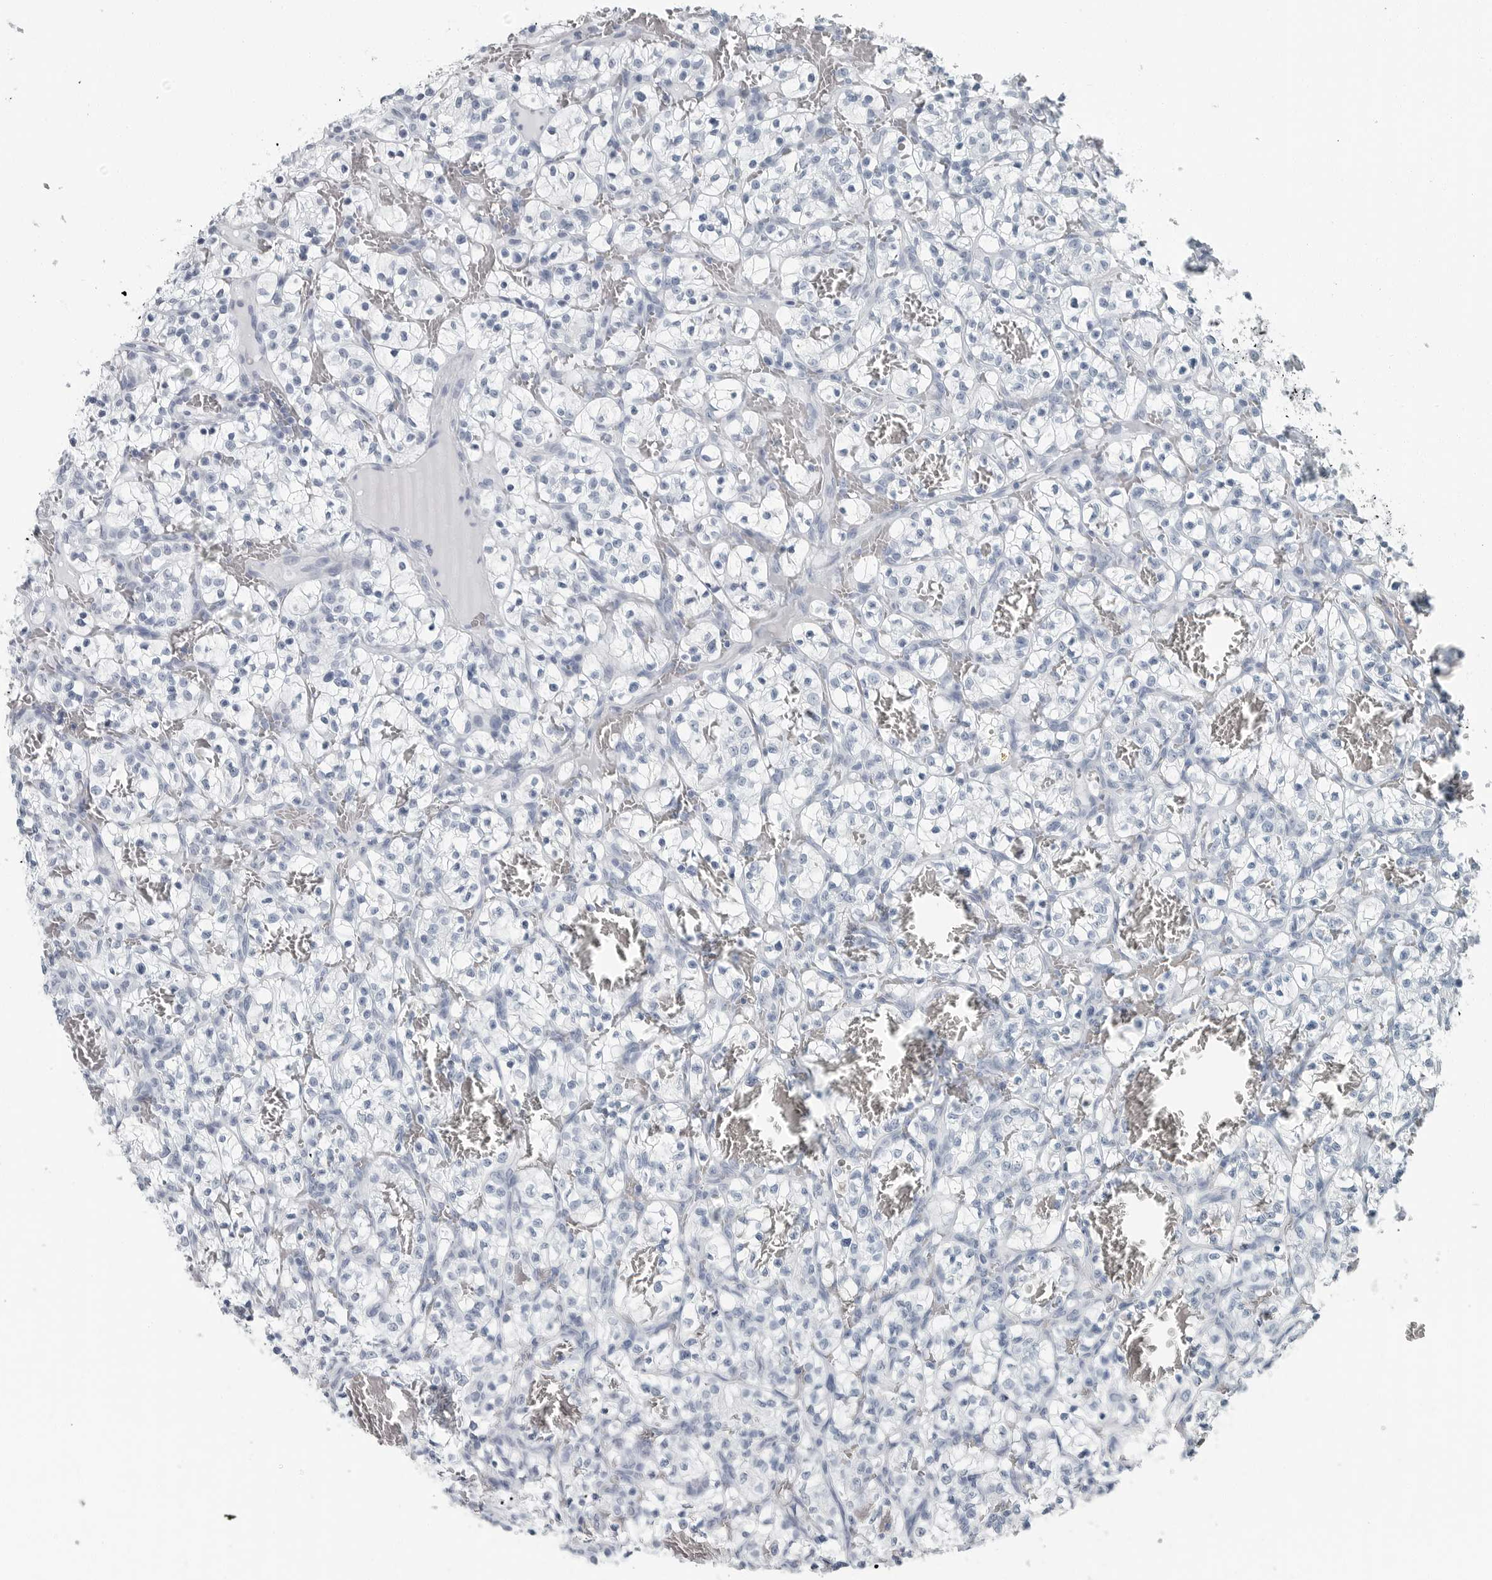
{"staining": {"intensity": "negative", "quantity": "none", "location": "none"}, "tissue": "renal cancer", "cell_type": "Tumor cells", "image_type": "cancer", "snomed": [{"axis": "morphology", "description": "Adenocarcinoma, NOS"}, {"axis": "topography", "description": "Kidney"}], "caption": "Tumor cells are negative for brown protein staining in adenocarcinoma (renal). Brightfield microscopy of immunohistochemistry stained with DAB (brown) and hematoxylin (blue), captured at high magnification.", "gene": "FABP6", "patient": {"sex": "female", "age": 57}}